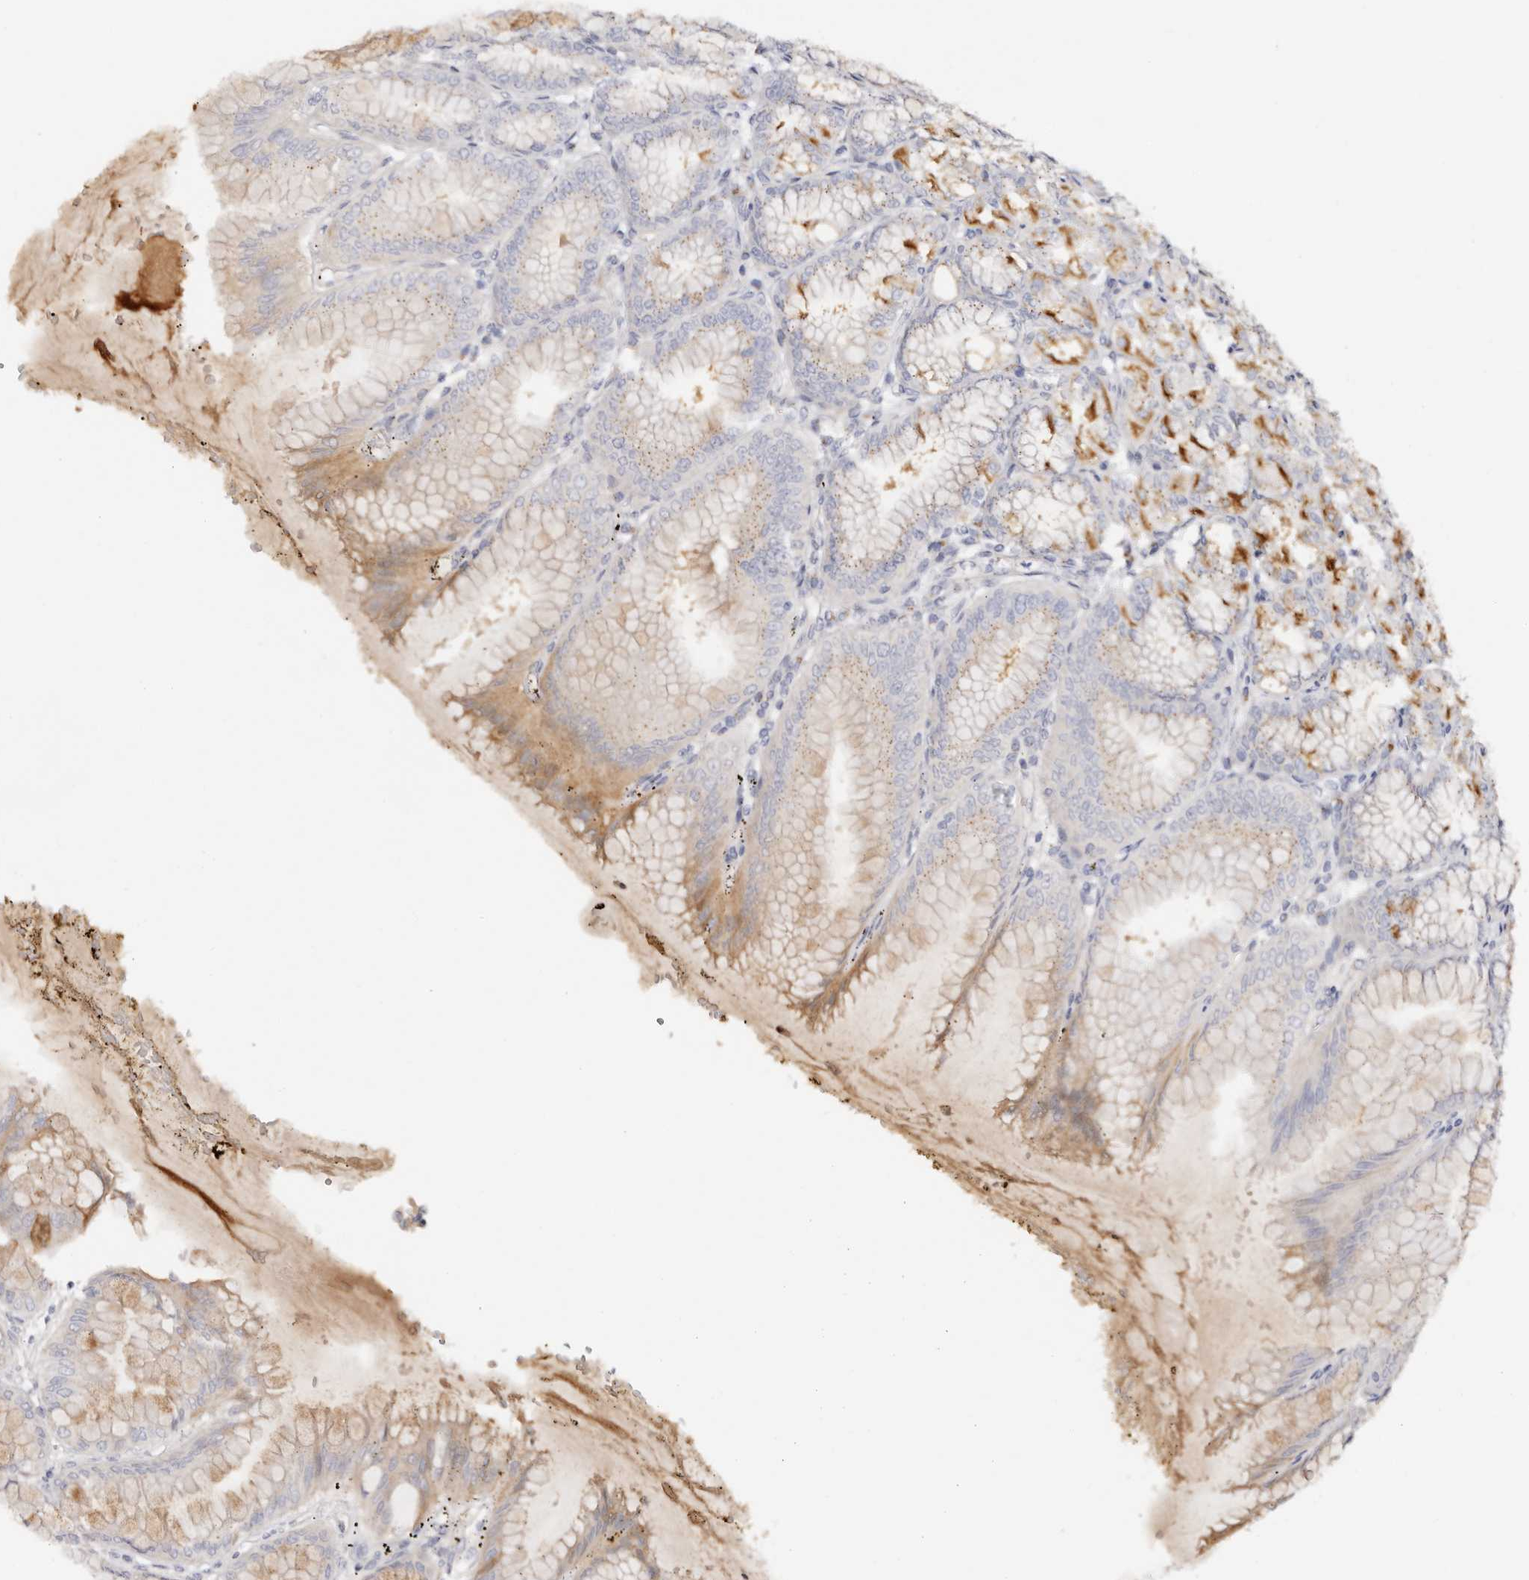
{"staining": {"intensity": "strong", "quantity": "25%-75%", "location": "cytoplasmic/membranous"}, "tissue": "stomach", "cell_type": "Glandular cells", "image_type": "normal", "snomed": [{"axis": "morphology", "description": "Normal tissue, NOS"}, {"axis": "topography", "description": "Stomach, lower"}], "caption": "A high-resolution image shows immunohistochemistry (IHC) staining of benign stomach, which reveals strong cytoplasmic/membranous expression in about 25%-75% of glandular cells.", "gene": "DNASE1", "patient": {"sex": "male", "age": 71}}